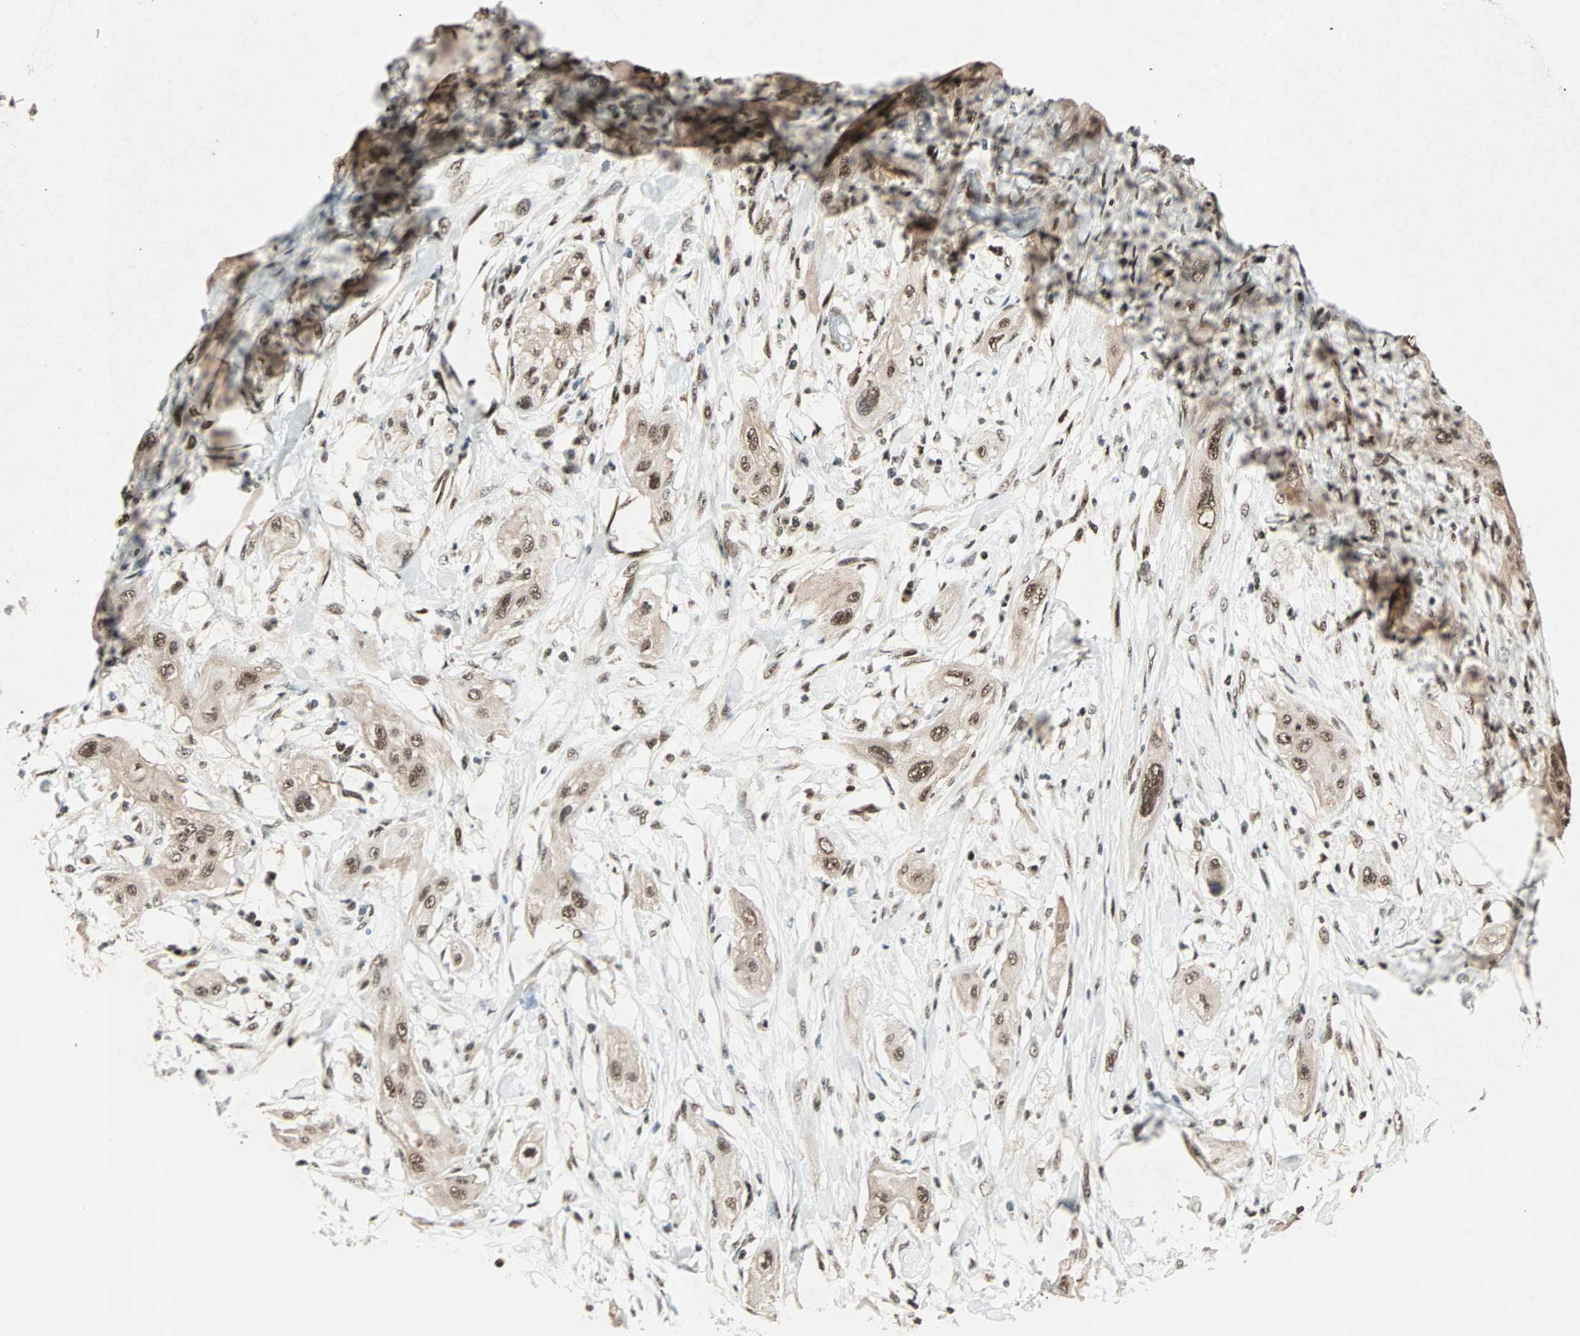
{"staining": {"intensity": "moderate", "quantity": ">75%", "location": "cytoplasmic/membranous,nuclear"}, "tissue": "lung cancer", "cell_type": "Tumor cells", "image_type": "cancer", "snomed": [{"axis": "morphology", "description": "Squamous cell carcinoma, NOS"}, {"axis": "topography", "description": "Lung"}], "caption": "A medium amount of moderate cytoplasmic/membranous and nuclear staining is appreciated in approximately >75% of tumor cells in squamous cell carcinoma (lung) tissue. (IHC, brightfield microscopy, high magnification).", "gene": "ZNF44", "patient": {"sex": "female", "age": 47}}